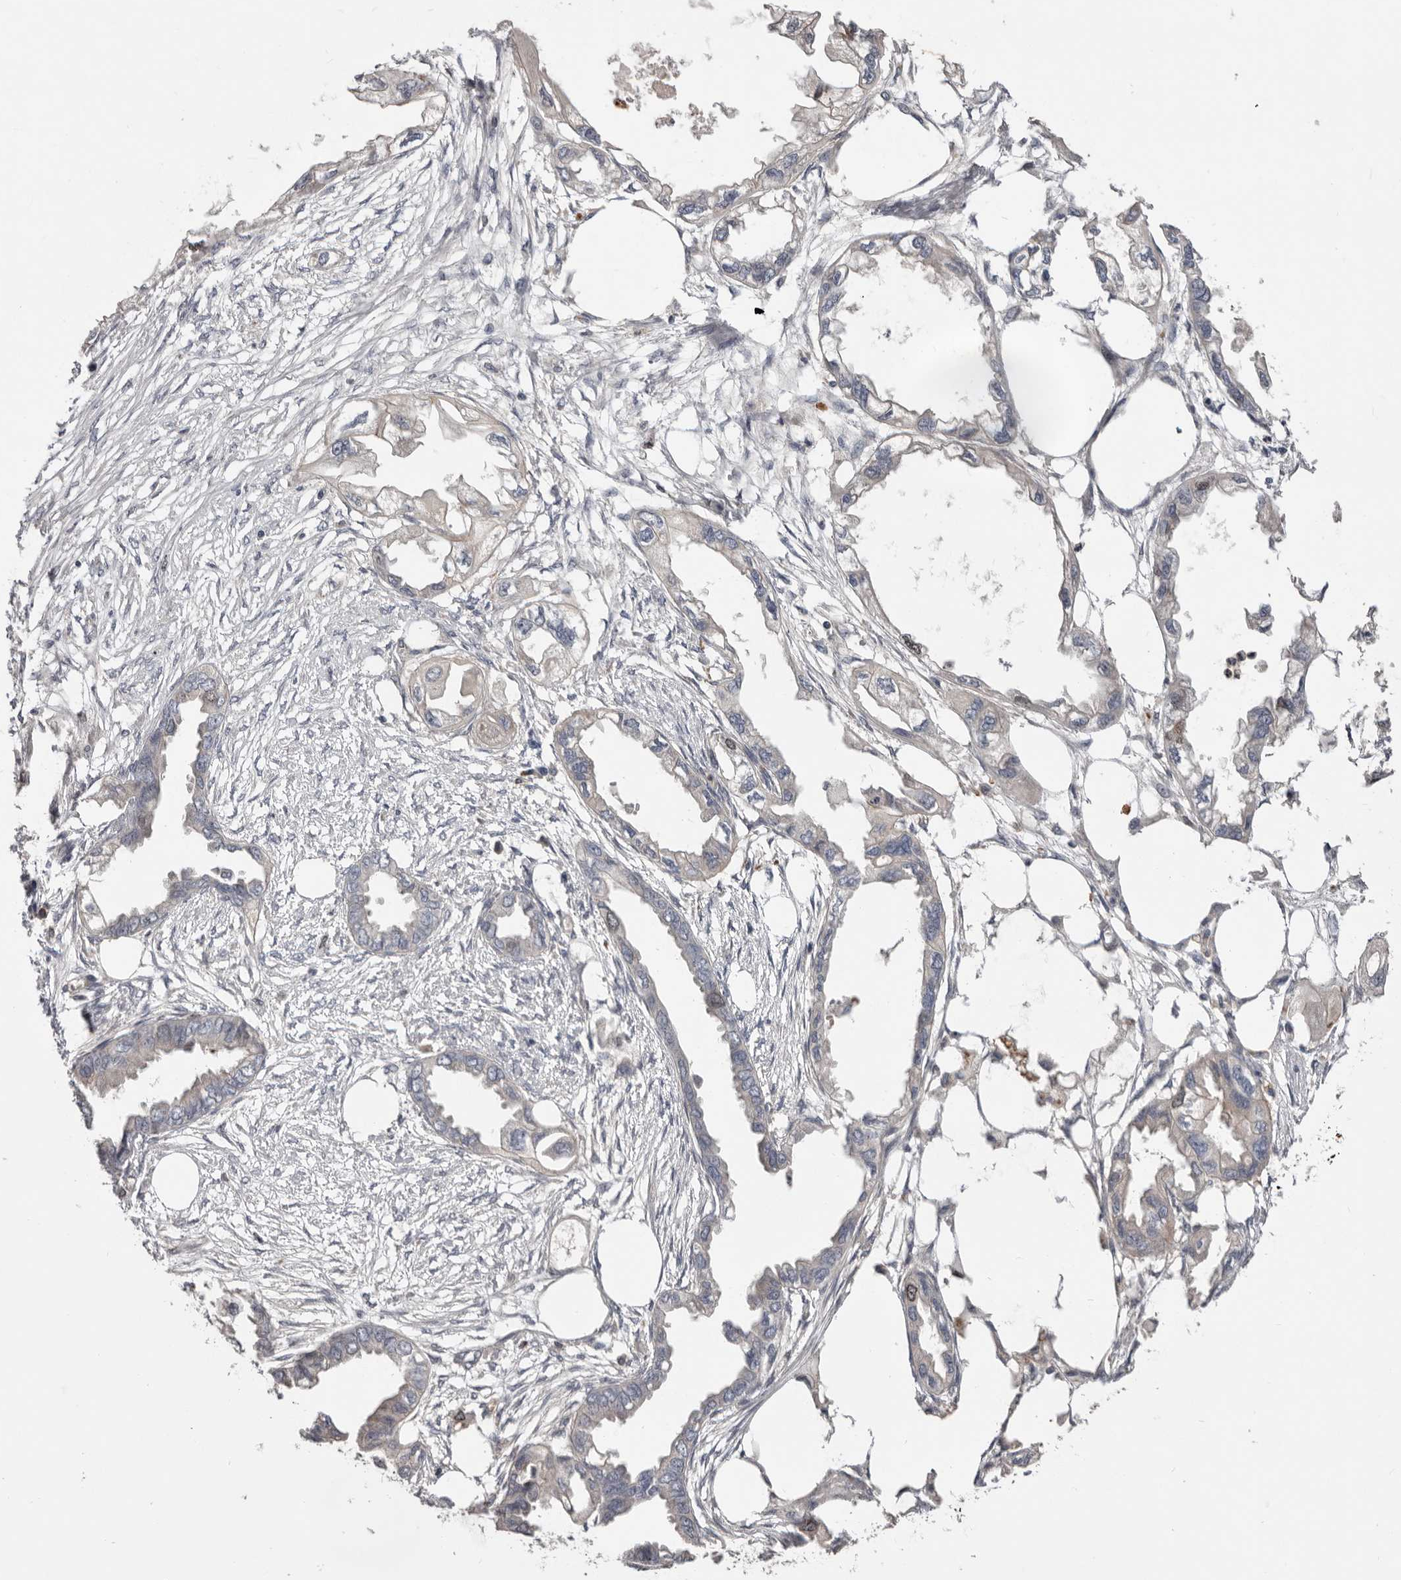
{"staining": {"intensity": "moderate", "quantity": "<25%", "location": "cytoplasmic/membranous,nuclear"}, "tissue": "endometrial cancer", "cell_type": "Tumor cells", "image_type": "cancer", "snomed": [{"axis": "morphology", "description": "Adenocarcinoma, NOS"}, {"axis": "morphology", "description": "Adenocarcinoma, metastatic, NOS"}, {"axis": "topography", "description": "Adipose tissue"}, {"axis": "topography", "description": "Endometrium"}], "caption": "A photomicrograph of human endometrial adenocarcinoma stained for a protein exhibits moderate cytoplasmic/membranous and nuclear brown staining in tumor cells. (brown staining indicates protein expression, while blue staining denotes nuclei).", "gene": "CDCA8", "patient": {"sex": "female", "age": 67}}